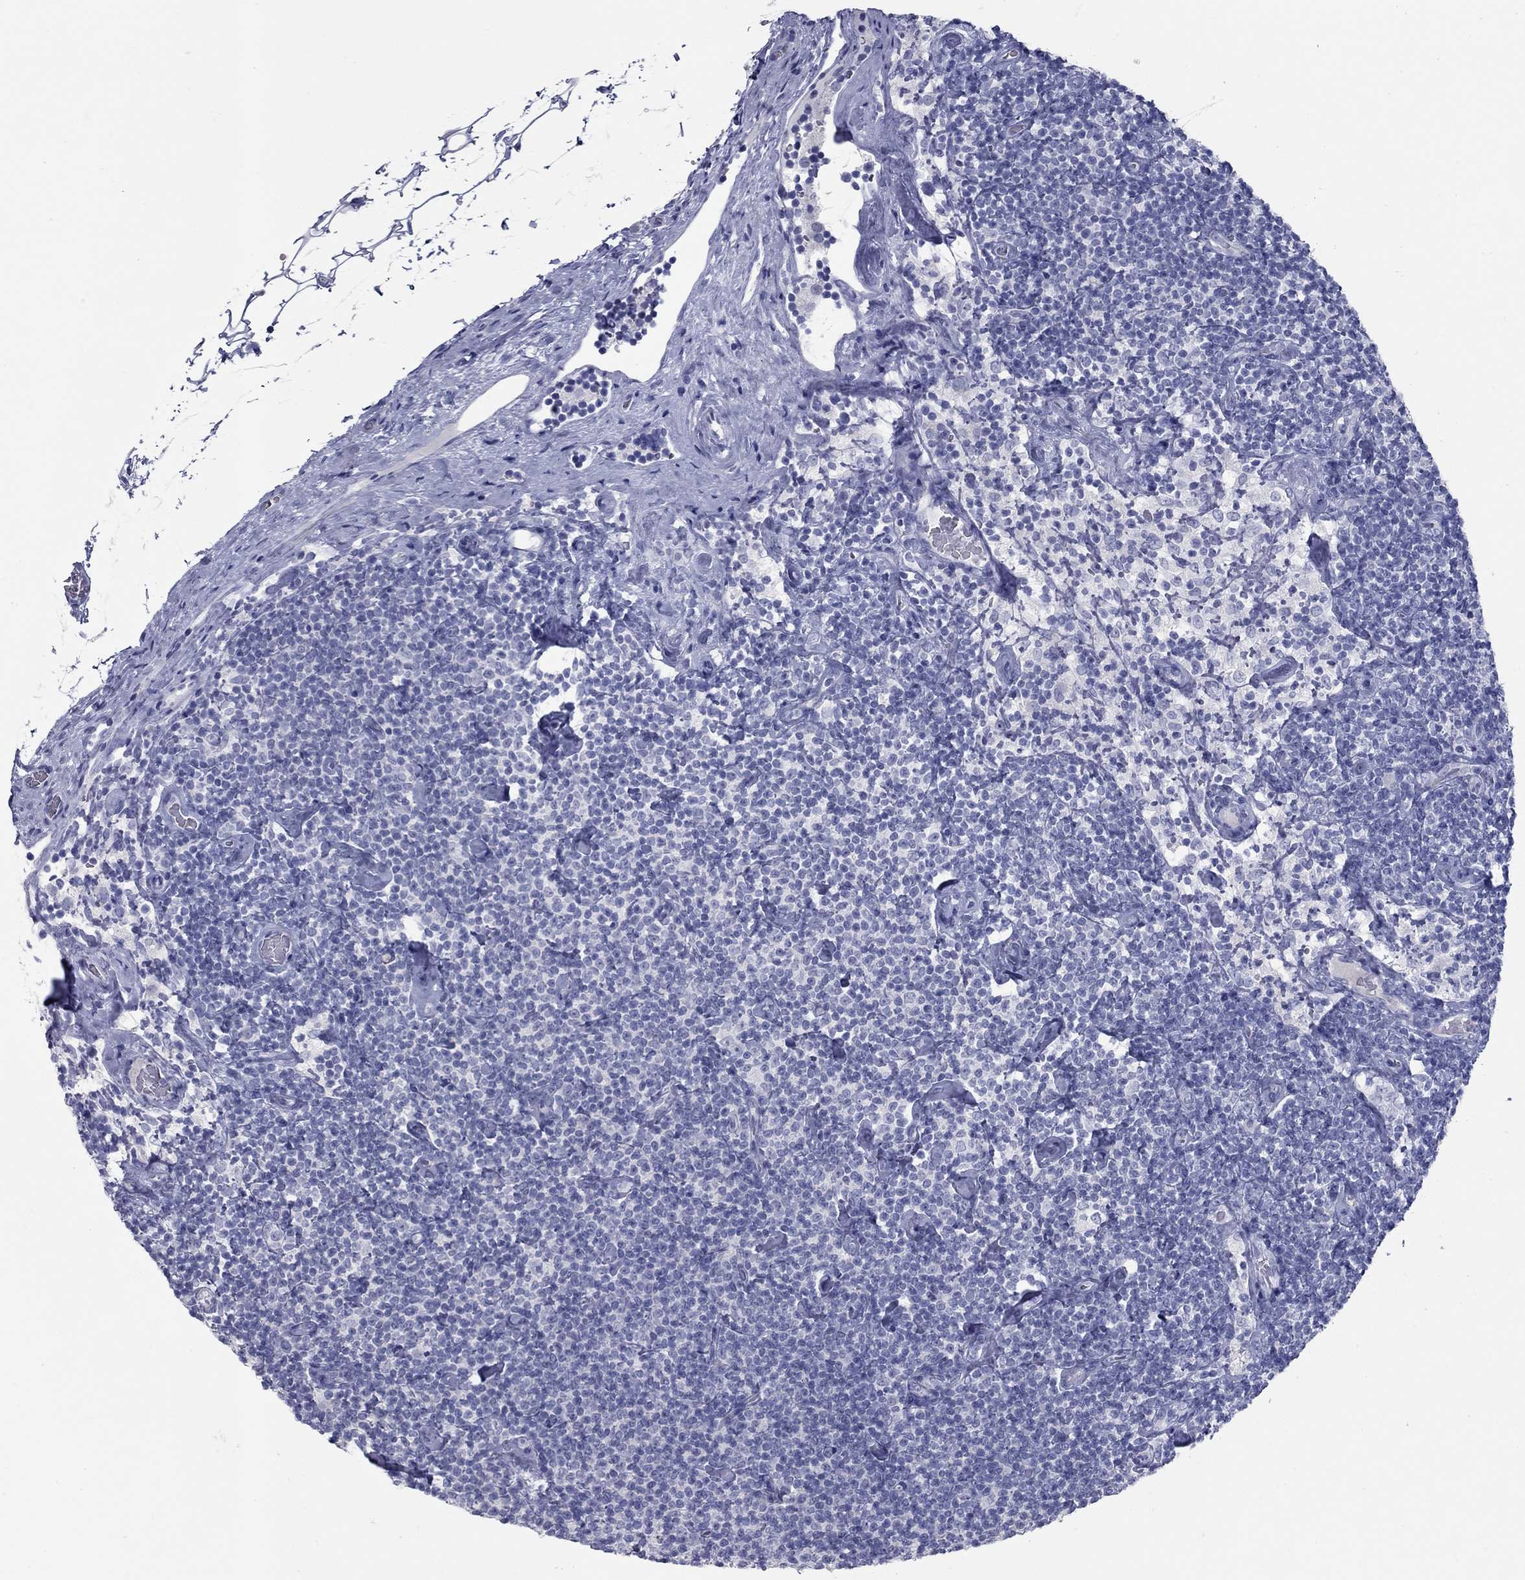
{"staining": {"intensity": "negative", "quantity": "none", "location": "none"}, "tissue": "lymphoma", "cell_type": "Tumor cells", "image_type": "cancer", "snomed": [{"axis": "morphology", "description": "Malignant lymphoma, non-Hodgkin's type, Low grade"}, {"axis": "topography", "description": "Lymph node"}], "caption": "The micrograph shows no significant positivity in tumor cells of lymphoma.", "gene": "KIRREL2", "patient": {"sex": "male", "age": 81}}